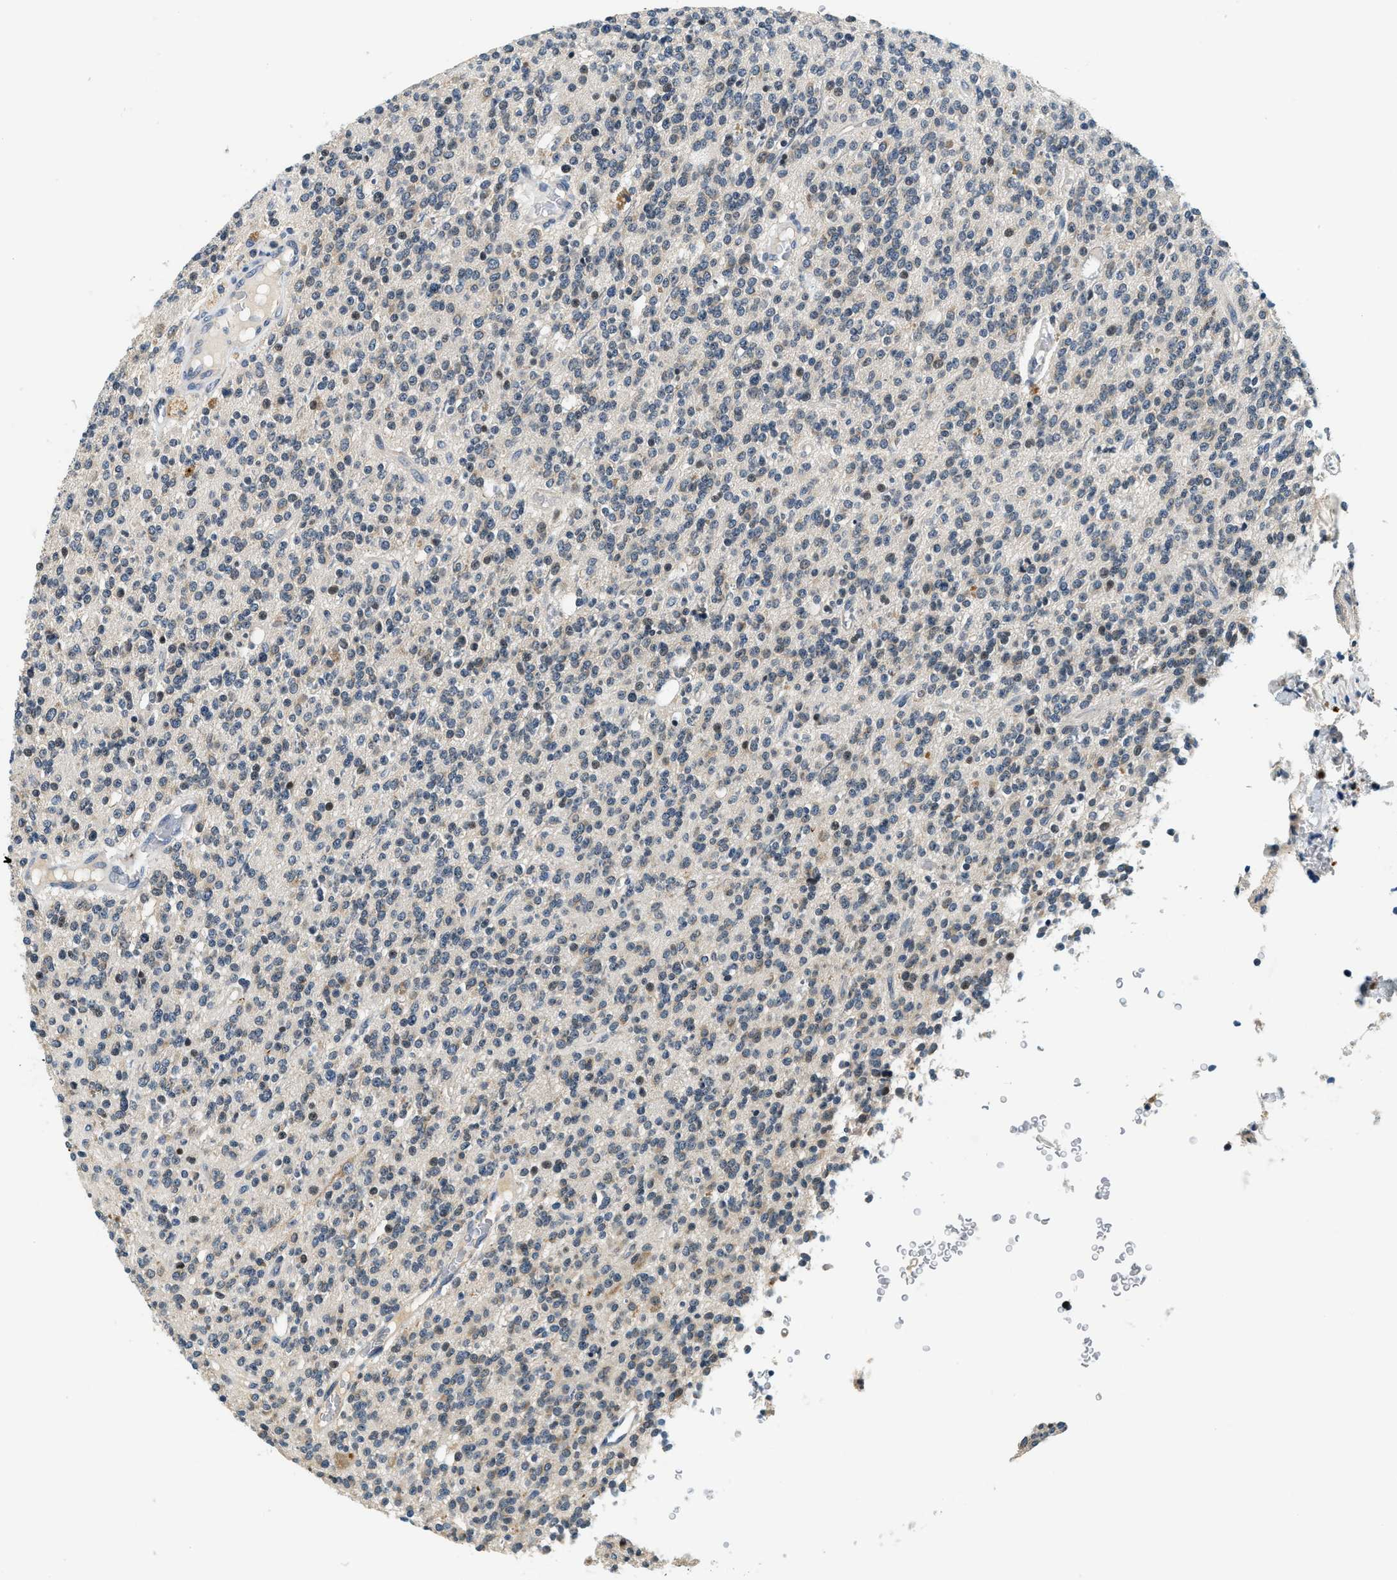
{"staining": {"intensity": "negative", "quantity": "none", "location": "none"}, "tissue": "glioma", "cell_type": "Tumor cells", "image_type": "cancer", "snomed": [{"axis": "morphology", "description": "Glioma, malignant, High grade"}, {"axis": "topography", "description": "Brain"}], "caption": "This micrograph is of malignant high-grade glioma stained with IHC to label a protein in brown with the nuclei are counter-stained blue. There is no positivity in tumor cells. The staining is performed using DAB brown chromogen with nuclei counter-stained in using hematoxylin.", "gene": "YAE1", "patient": {"sex": "male", "age": 34}}